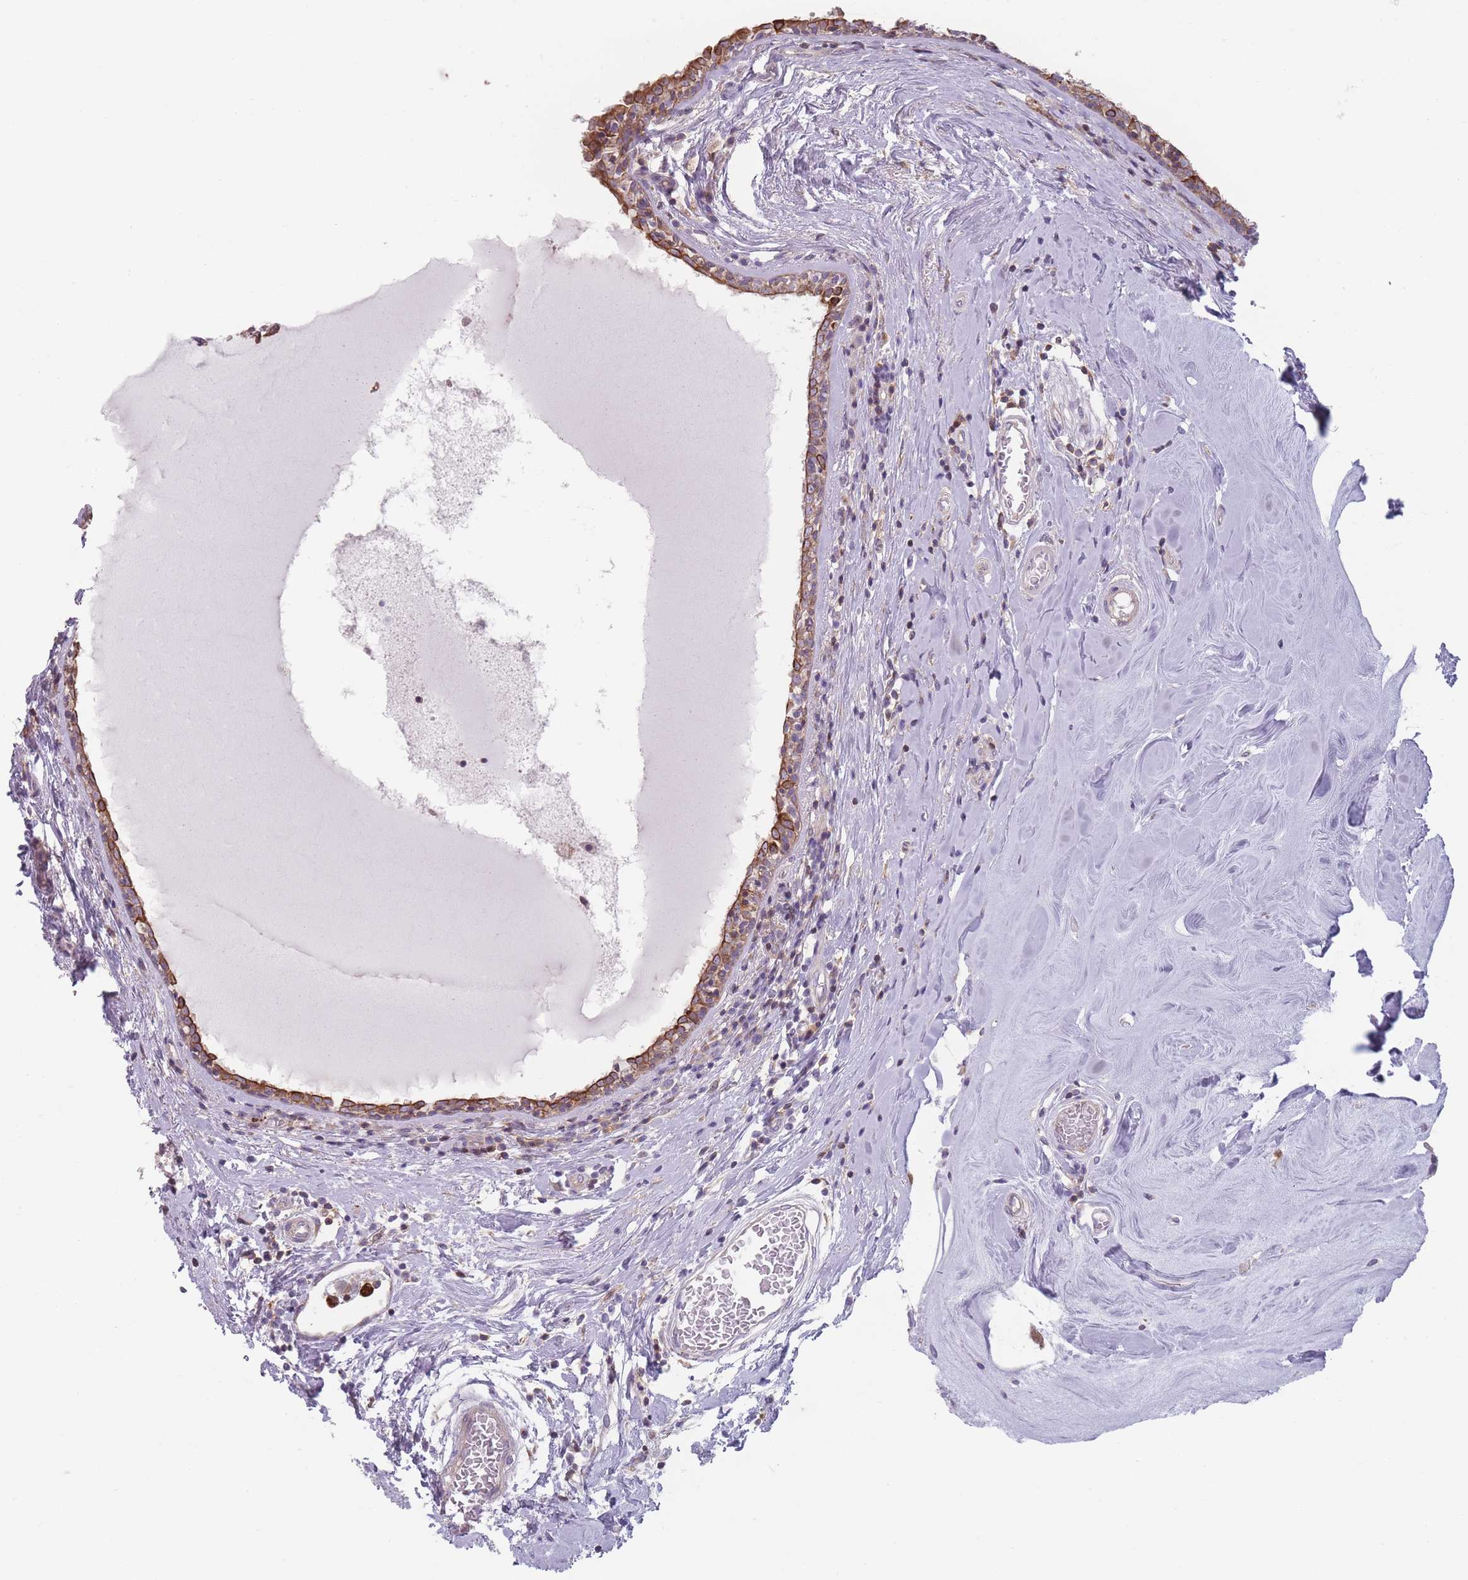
{"staining": {"intensity": "strong", "quantity": ">75%", "location": "cytoplasmic/membranous"}, "tissue": "breast cancer", "cell_type": "Tumor cells", "image_type": "cancer", "snomed": [{"axis": "morphology", "description": "Duct carcinoma"}, {"axis": "topography", "description": "Breast"}], "caption": "Protein expression analysis of human breast cancer reveals strong cytoplasmic/membranous positivity in about >75% of tumor cells. Using DAB (3,3'-diaminobenzidine) (brown) and hematoxylin (blue) stains, captured at high magnification using brightfield microscopy.", "gene": "HSBP1L1", "patient": {"sex": "female", "age": 61}}